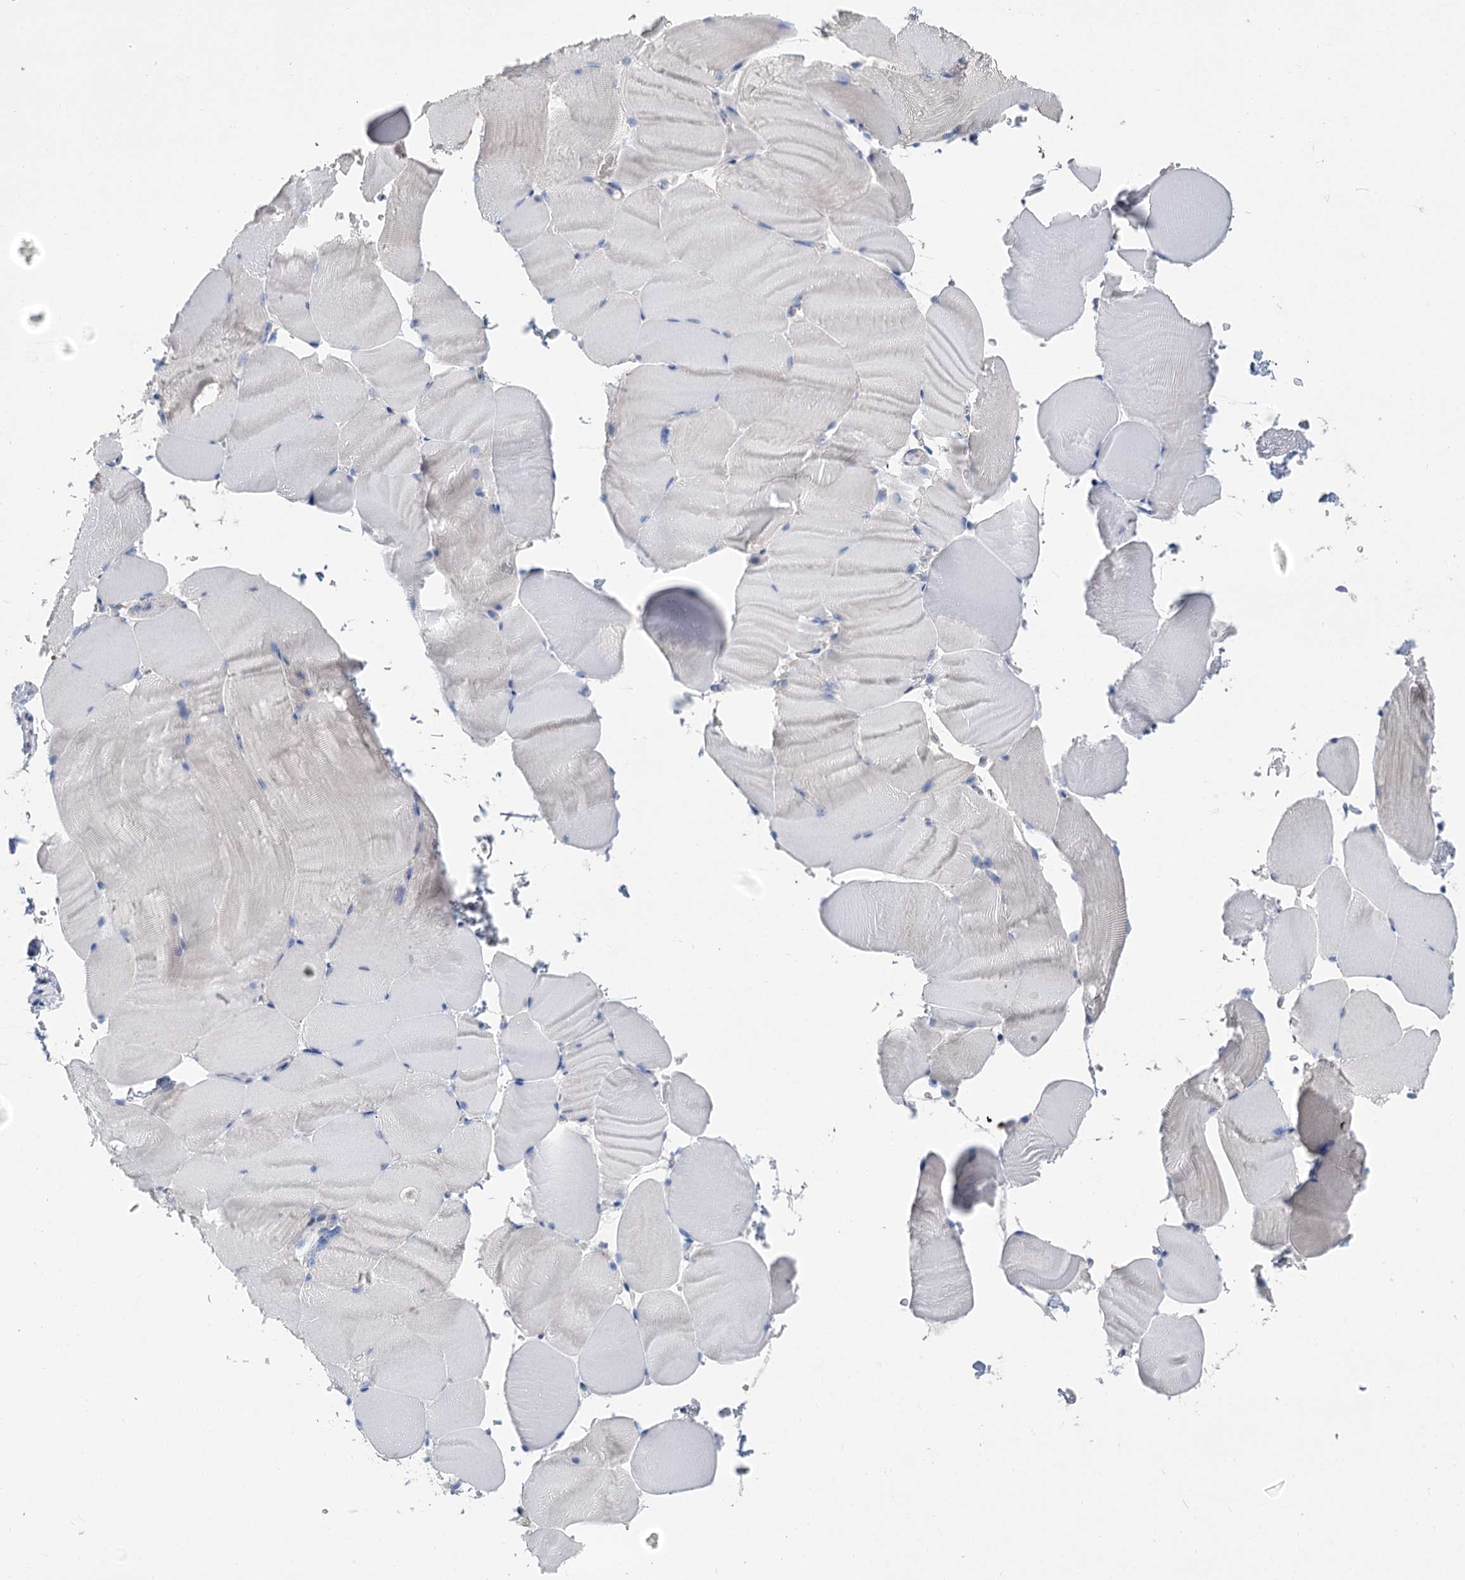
{"staining": {"intensity": "negative", "quantity": "none", "location": "none"}, "tissue": "skeletal muscle", "cell_type": "Myocytes", "image_type": "normal", "snomed": [{"axis": "morphology", "description": "Normal tissue, NOS"}, {"axis": "topography", "description": "Skeletal muscle"}, {"axis": "topography", "description": "Parathyroid gland"}], "caption": "This micrograph is of normal skeletal muscle stained with immunohistochemistry to label a protein in brown with the nuclei are counter-stained blue. There is no positivity in myocytes. (IHC, brightfield microscopy, high magnification).", "gene": "SLC9A3", "patient": {"sex": "female", "age": 37}}